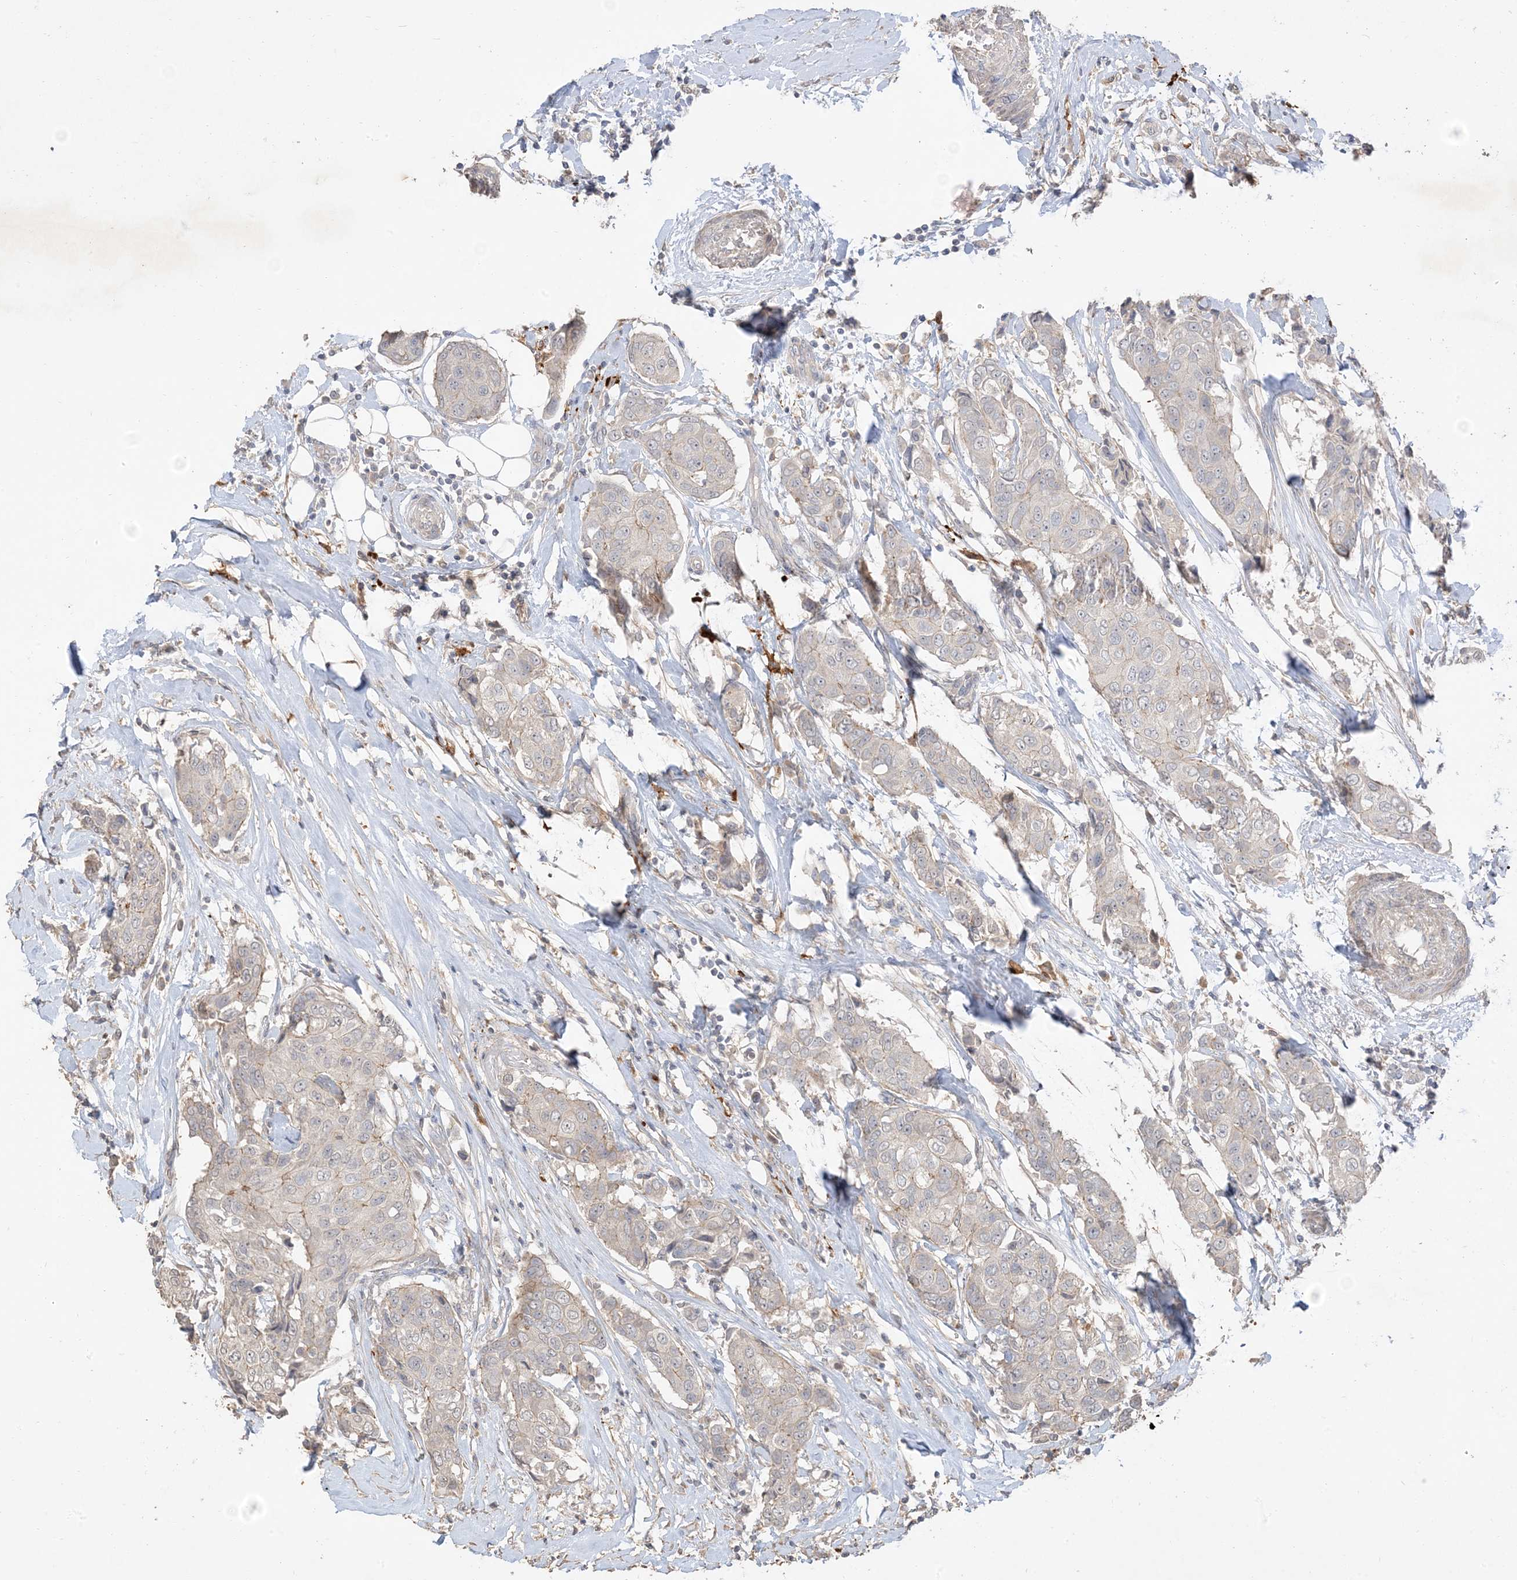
{"staining": {"intensity": "negative", "quantity": "none", "location": "none"}, "tissue": "breast cancer", "cell_type": "Tumor cells", "image_type": "cancer", "snomed": [{"axis": "morphology", "description": "Duct carcinoma"}, {"axis": "topography", "description": "Breast"}], "caption": "IHC of human breast cancer (infiltrating ductal carcinoma) reveals no staining in tumor cells. (Stains: DAB (3,3'-diaminobenzidine) immunohistochemistry with hematoxylin counter stain, Microscopy: brightfield microscopy at high magnification).", "gene": "RNF175", "patient": {"sex": "female", "age": 80}}